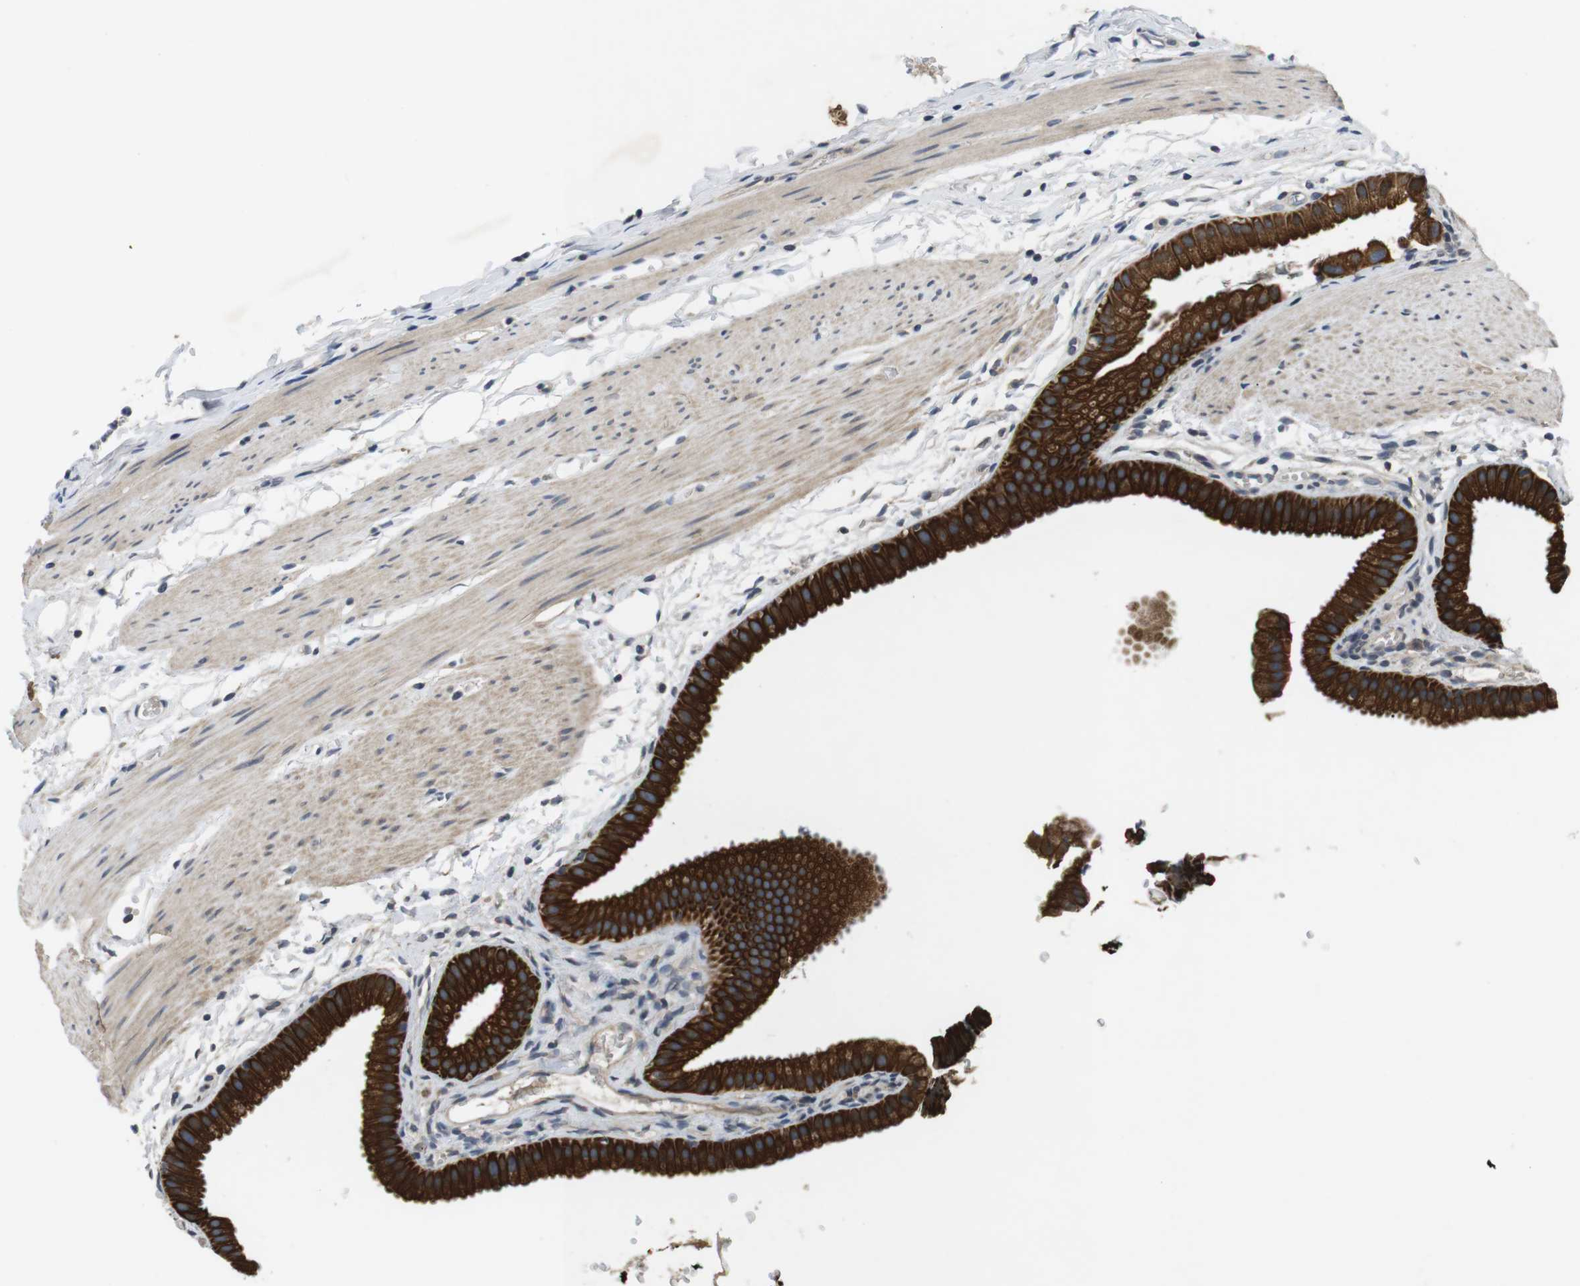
{"staining": {"intensity": "strong", "quantity": ">75%", "location": "cytoplasmic/membranous"}, "tissue": "gallbladder", "cell_type": "Glandular cells", "image_type": "normal", "snomed": [{"axis": "morphology", "description": "Normal tissue, NOS"}, {"axis": "topography", "description": "Gallbladder"}], "caption": "High-magnification brightfield microscopy of benign gallbladder stained with DAB (brown) and counterstained with hematoxylin (blue). glandular cells exhibit strong cytoplasmic/membranous expression is appreciated in approximately>75% of cells.", "gene": "ADGRL3", "patient": {"sex": "female", "age": 64}}